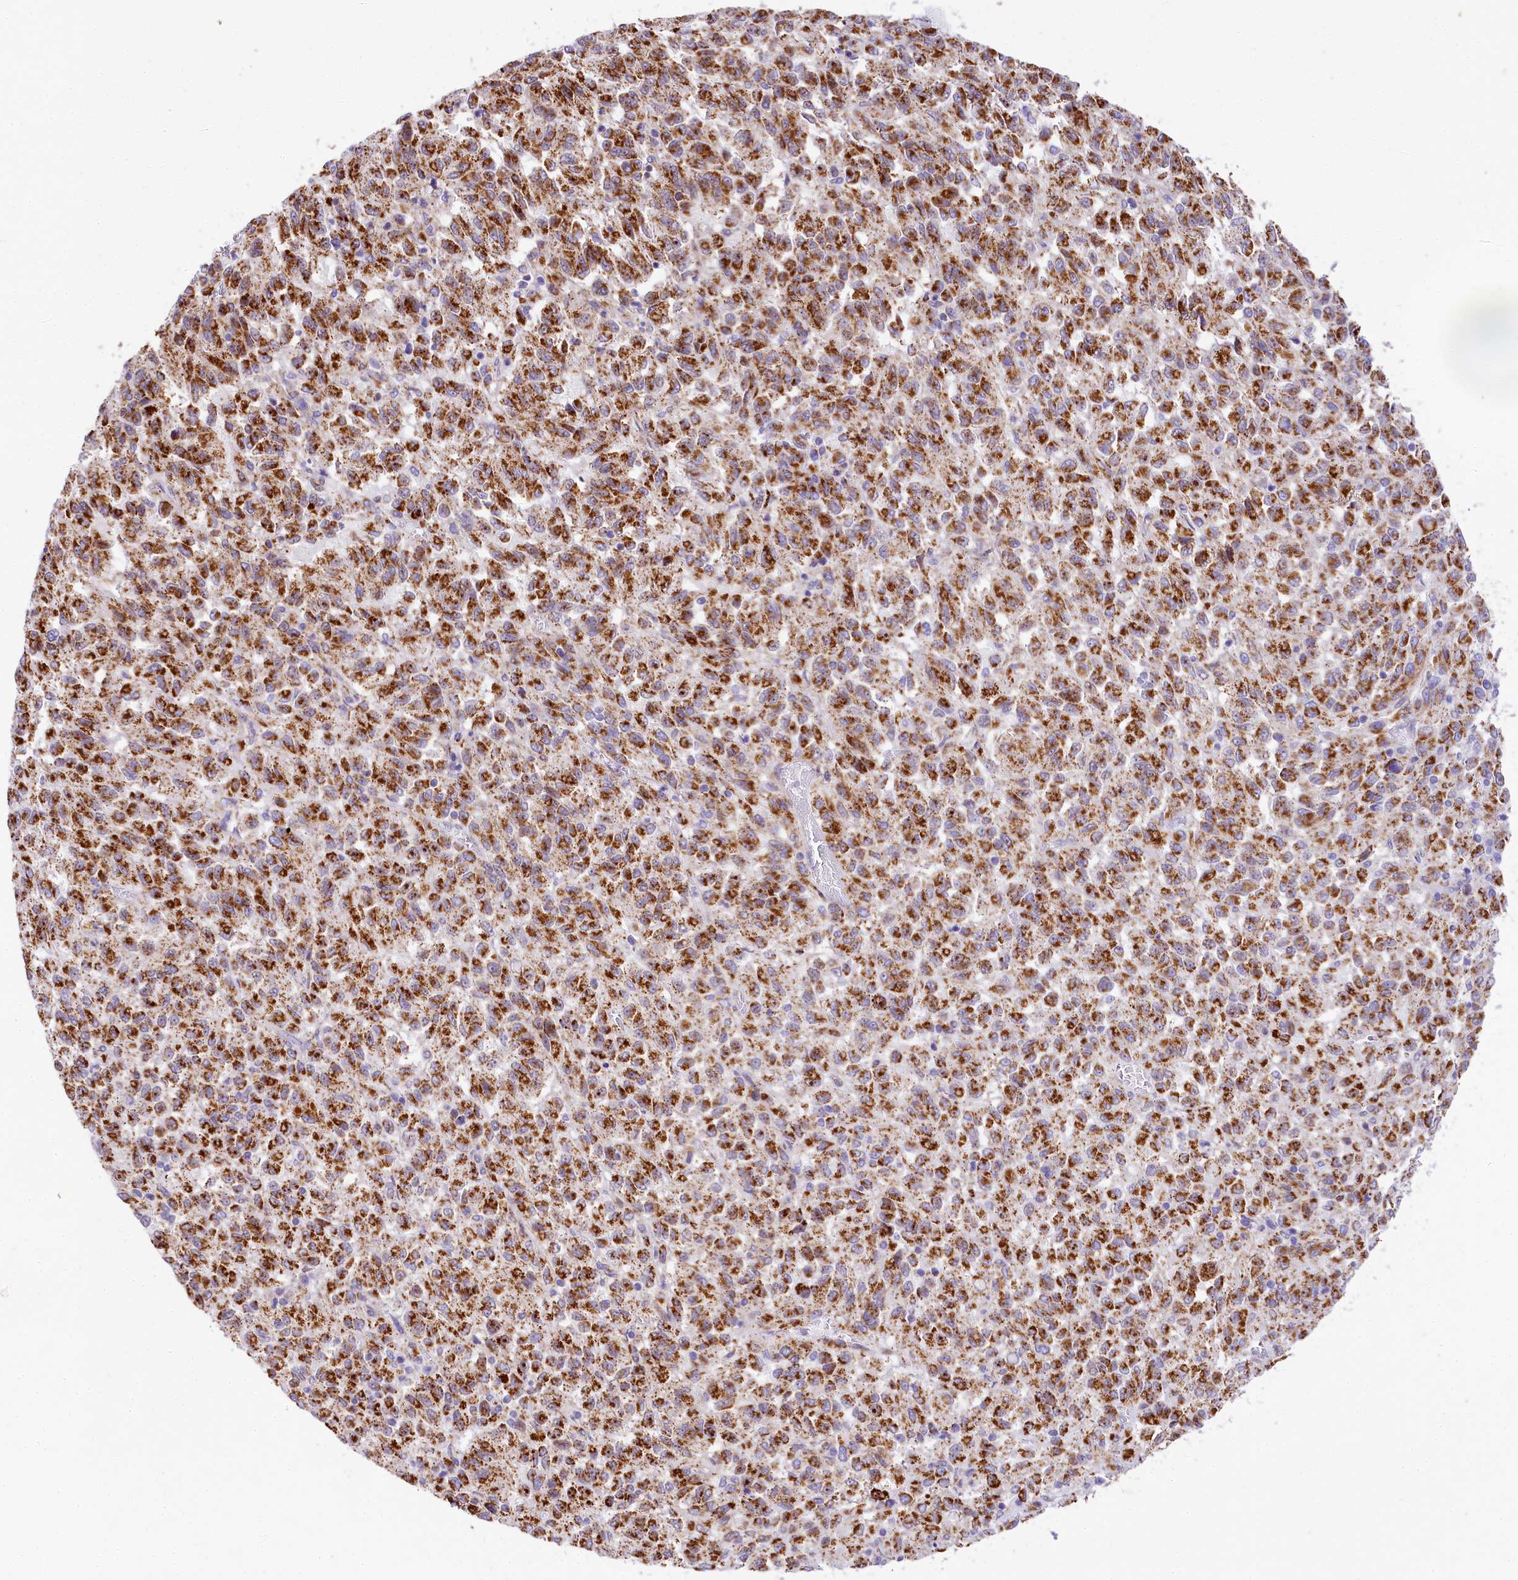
{"staining": {"intensity": "strong", "quantity": ">75%", "location": "cytoplasmic/membranous"}, "tissue": "melanoma", "cell_type": "Tumor cells", "image_type": "cancer", "snomed": [{"axis": "morphology", "description": "Malignant melanoma, Metastatic site"}, {"axis": "topography", "description": "Lung"}], "caption": "Protein analysis of melanoma tissue shows strong cytoplasmic/membranous expression in approximately >75% of tumor cells.", "gene": "PPIP5K2", "patient": {"sex": "male", "age": 64}}